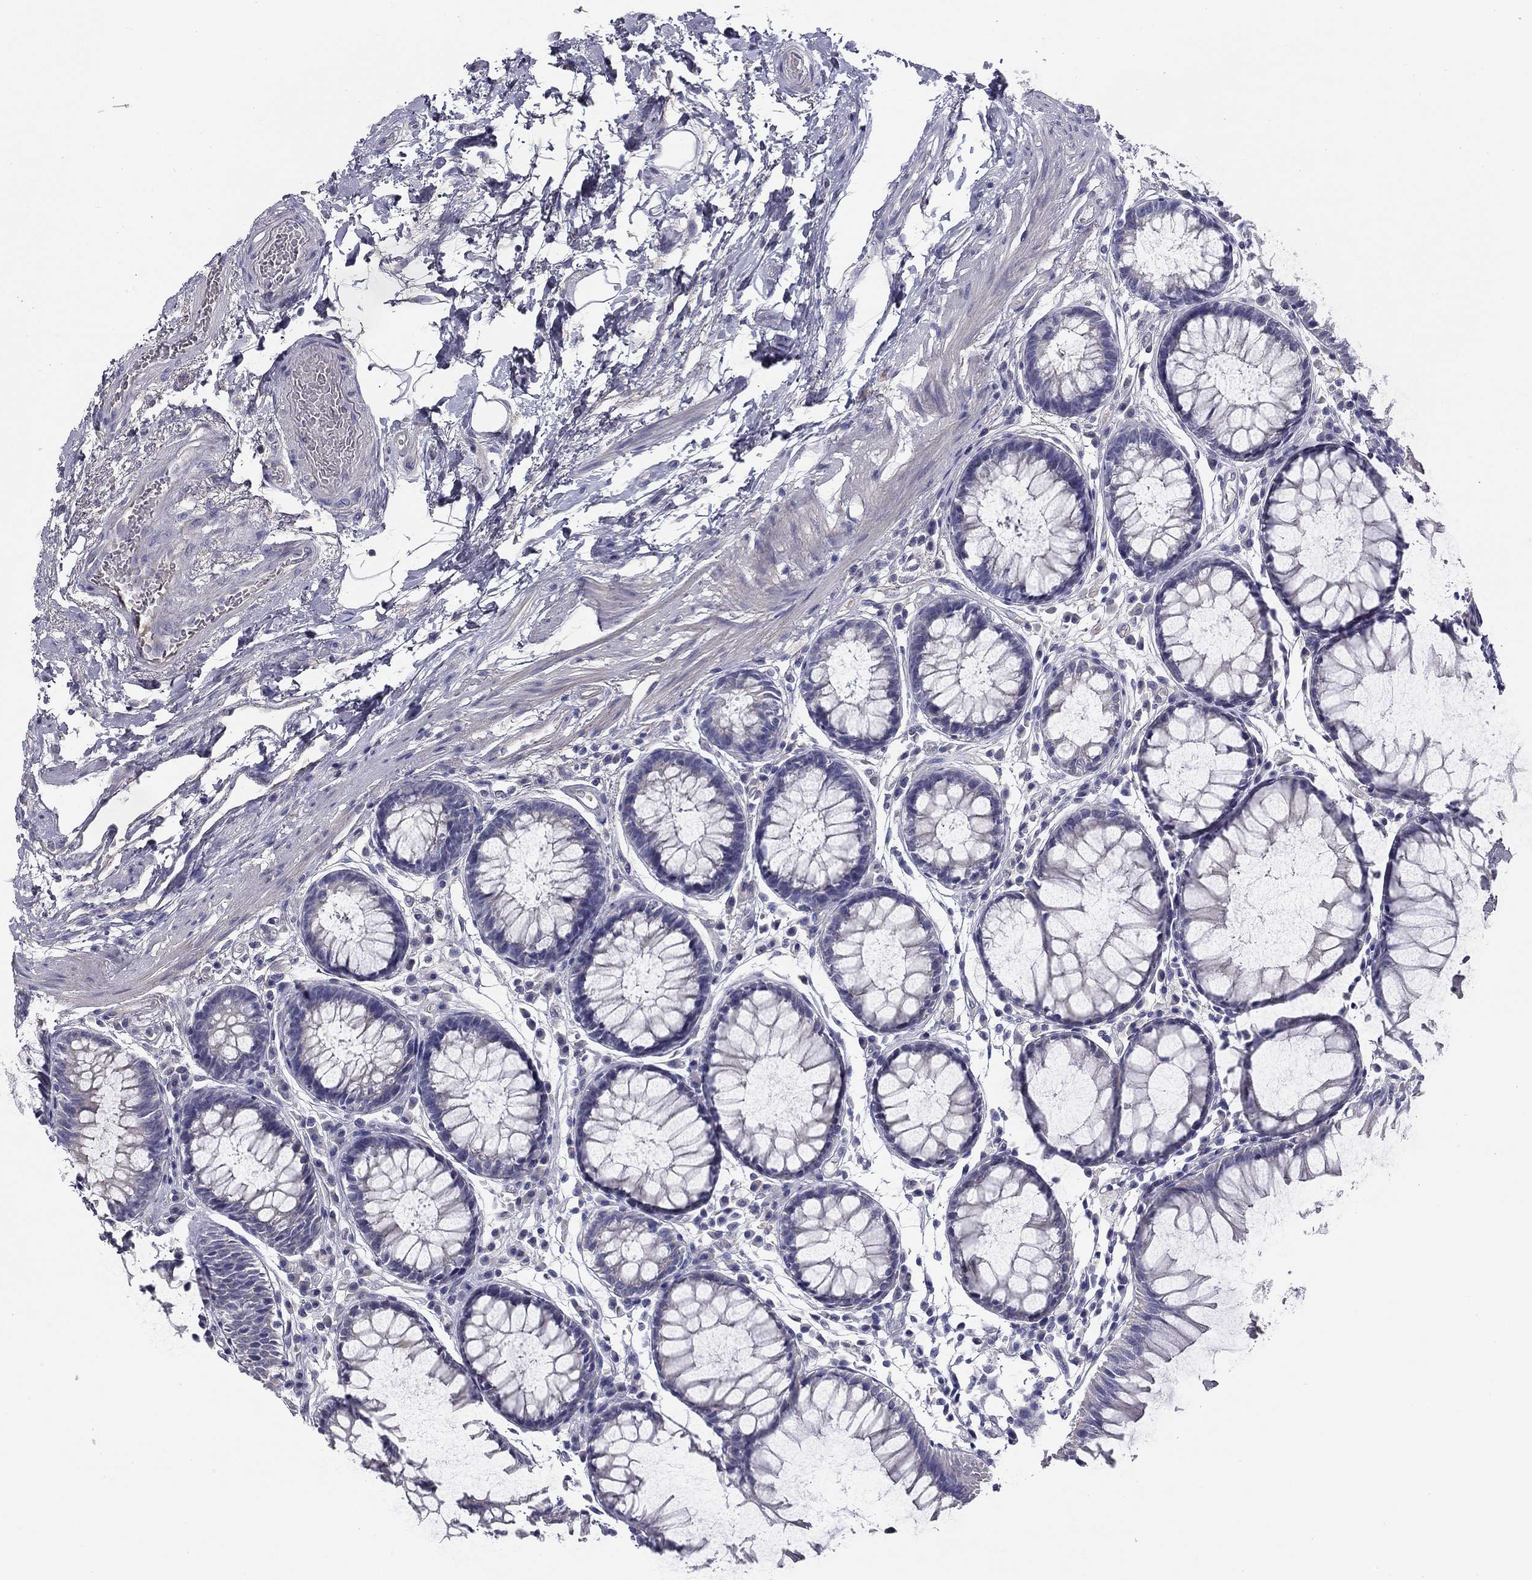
{"staining": {"intensity": "negative", "quantity": "none", "location": "none"}, "tissue": "rectum", "cell_type": "Glandular cells", "image_type": "normal", "snomed": [{"axis": "morphology", "description": "Normal tissue, NOS"}, {"axis": "topography", "description": "Rectum"}], "caption": "Immunohistochemical staining of unremarkable human rectum displays no significant positivity in glandular cells. The staining was performed using DAB to visualize the protein expression in brown, while the nuclei were stained in blue with hematoxylin (Magnification: 20x).", "gene": "CPLX4", "patient": {"sex": "female", "age": 68}}